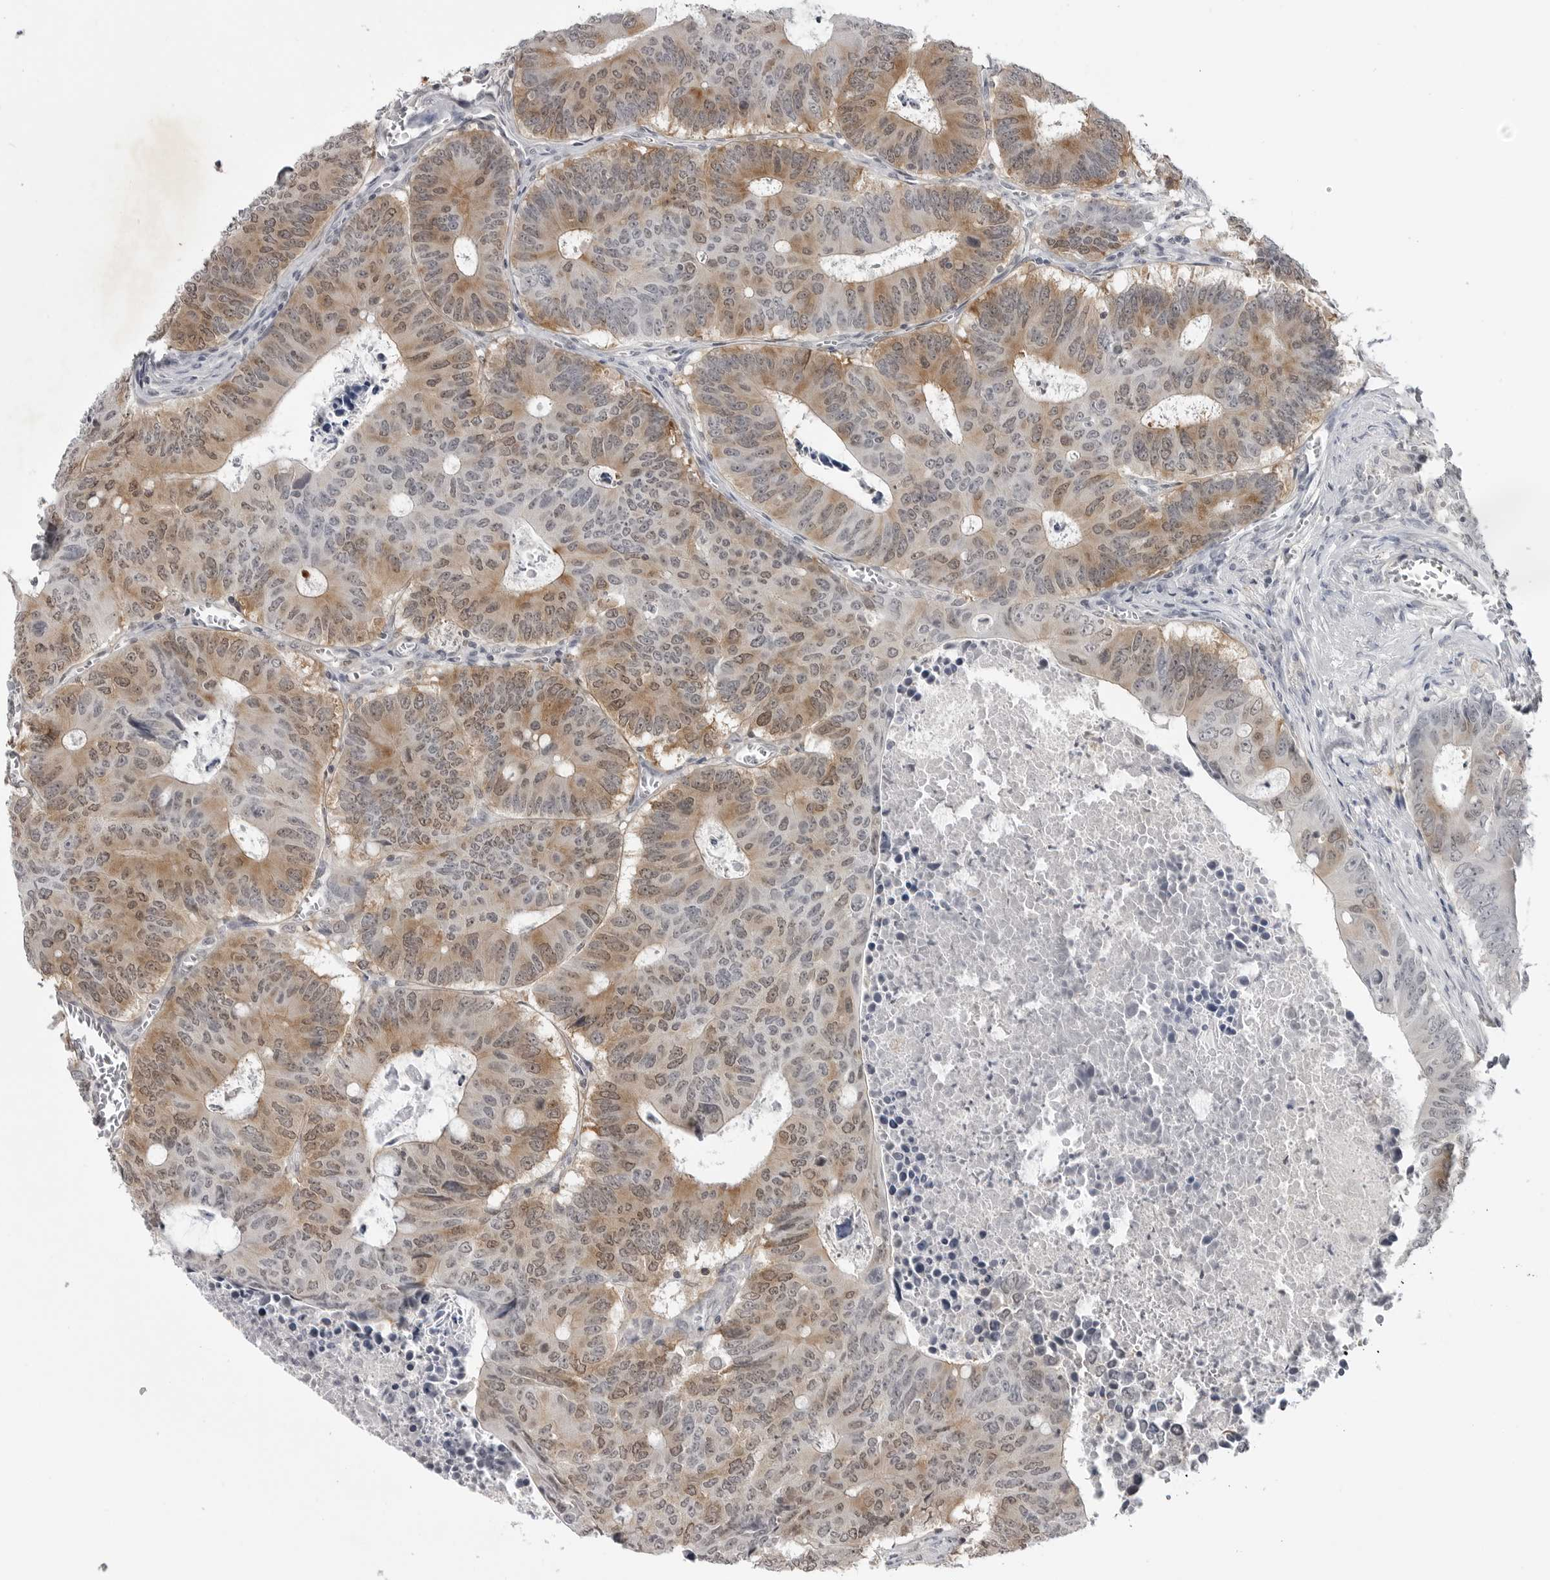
{"staining": {"intensity": "moderate", "quantity": ">75%", "location": "cytoplasmic/membranous"}, "tissue": "colorectal cancer", "cell_type": "Tumor cells", "image_type": "cancer", "snomed": [{"axis": "morphology", "description": "Adenocarcinoma, NOS"}, {"axis": "topography", "description": "Colon"}], "caption": "Adenocarcinoma (colorectal) was stained to show a protein in brown. There is medium levels of moderate cytoplasmic/membranous expression in approximately >75% of tumor cells.", "gene": "RRM1", "patient": {"sex": "male", "age": 87}}